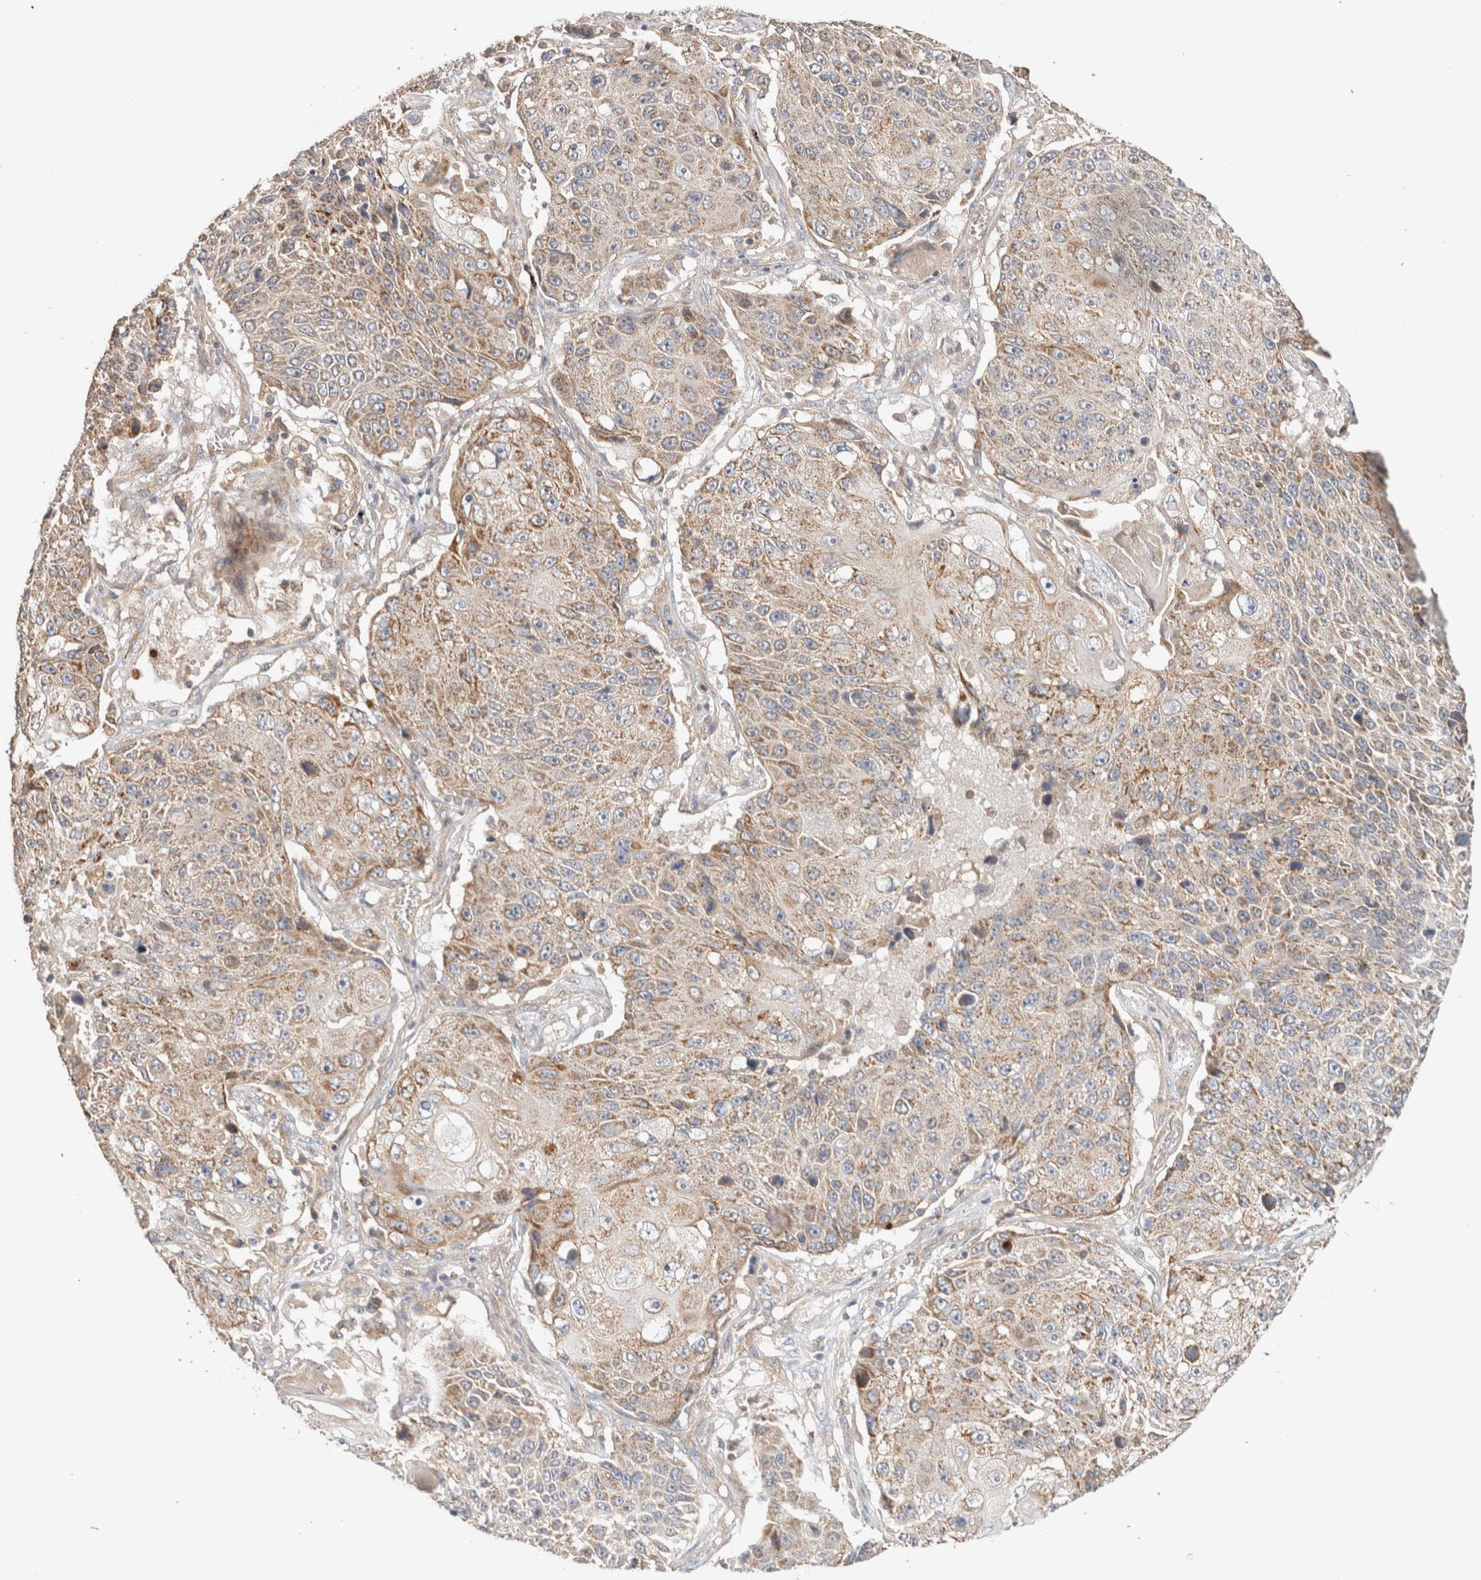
{"staining": {"intensity": "moderate", "quantity": ">75%", "location": "cytoplasmic/membranous"}, "tissue": "lung cancer", "cell_type": "Tumor cells", "image_type": "cancer", "snomed": [{"axis": "morphology", "description": "Squamous cell carcinoma, NOS"}, {"axis": "topography", "description": "Lung"}], "caption": "Lung cancer (squamous cell carcinoma) tissue exhibits moderate cytoplasmic/membranous expression in about >75% of tumor cells, visualized by immunohistochemistry. The staining is performed using DAB (3,3'-diaminobenzidine) brown chromogen to label protein expression. The nuclei are counter-stained blue using hematoxylin.", "gene": "B3GNTL1", "patient": {"sex": "male", "age": 61}}